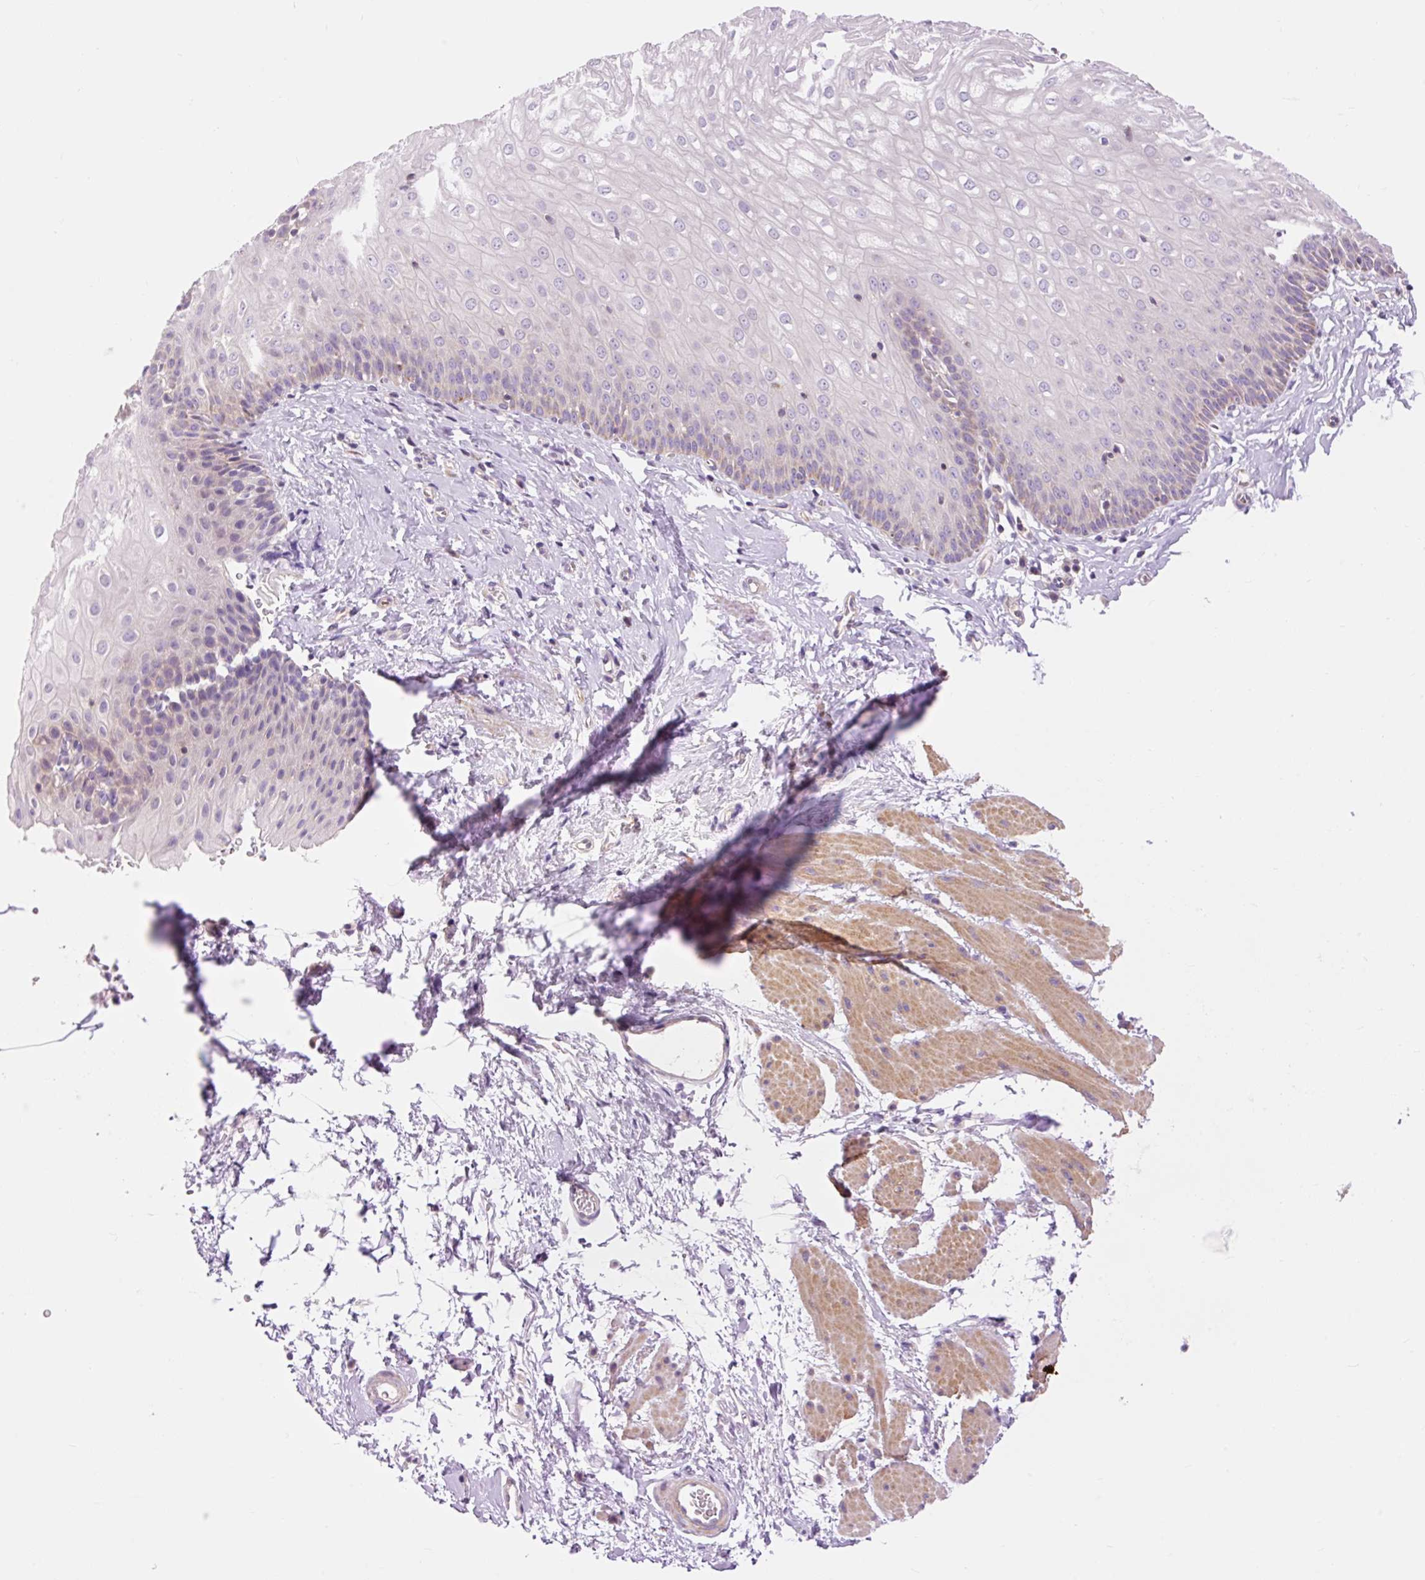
{"staining": {"intensity": "weak", "quantity": "<25%", "location": "cytoplasmic/membranous"}, "tissue": "esophagus", "cell_type": "Squamous epithelial cells", "image_type": "normal", "snomed": [{"axis": "morphology", "description": "Normal tissue, NOS"}, {"axis": "topography", "description": "Esophagus"}], "caption": "Squamous epithelial cells show no significant protein staining in normal esophagus. Nuclei are stained in blue.", "gene": "IMMT", "patient": {"sex": "male", "age": 70}}